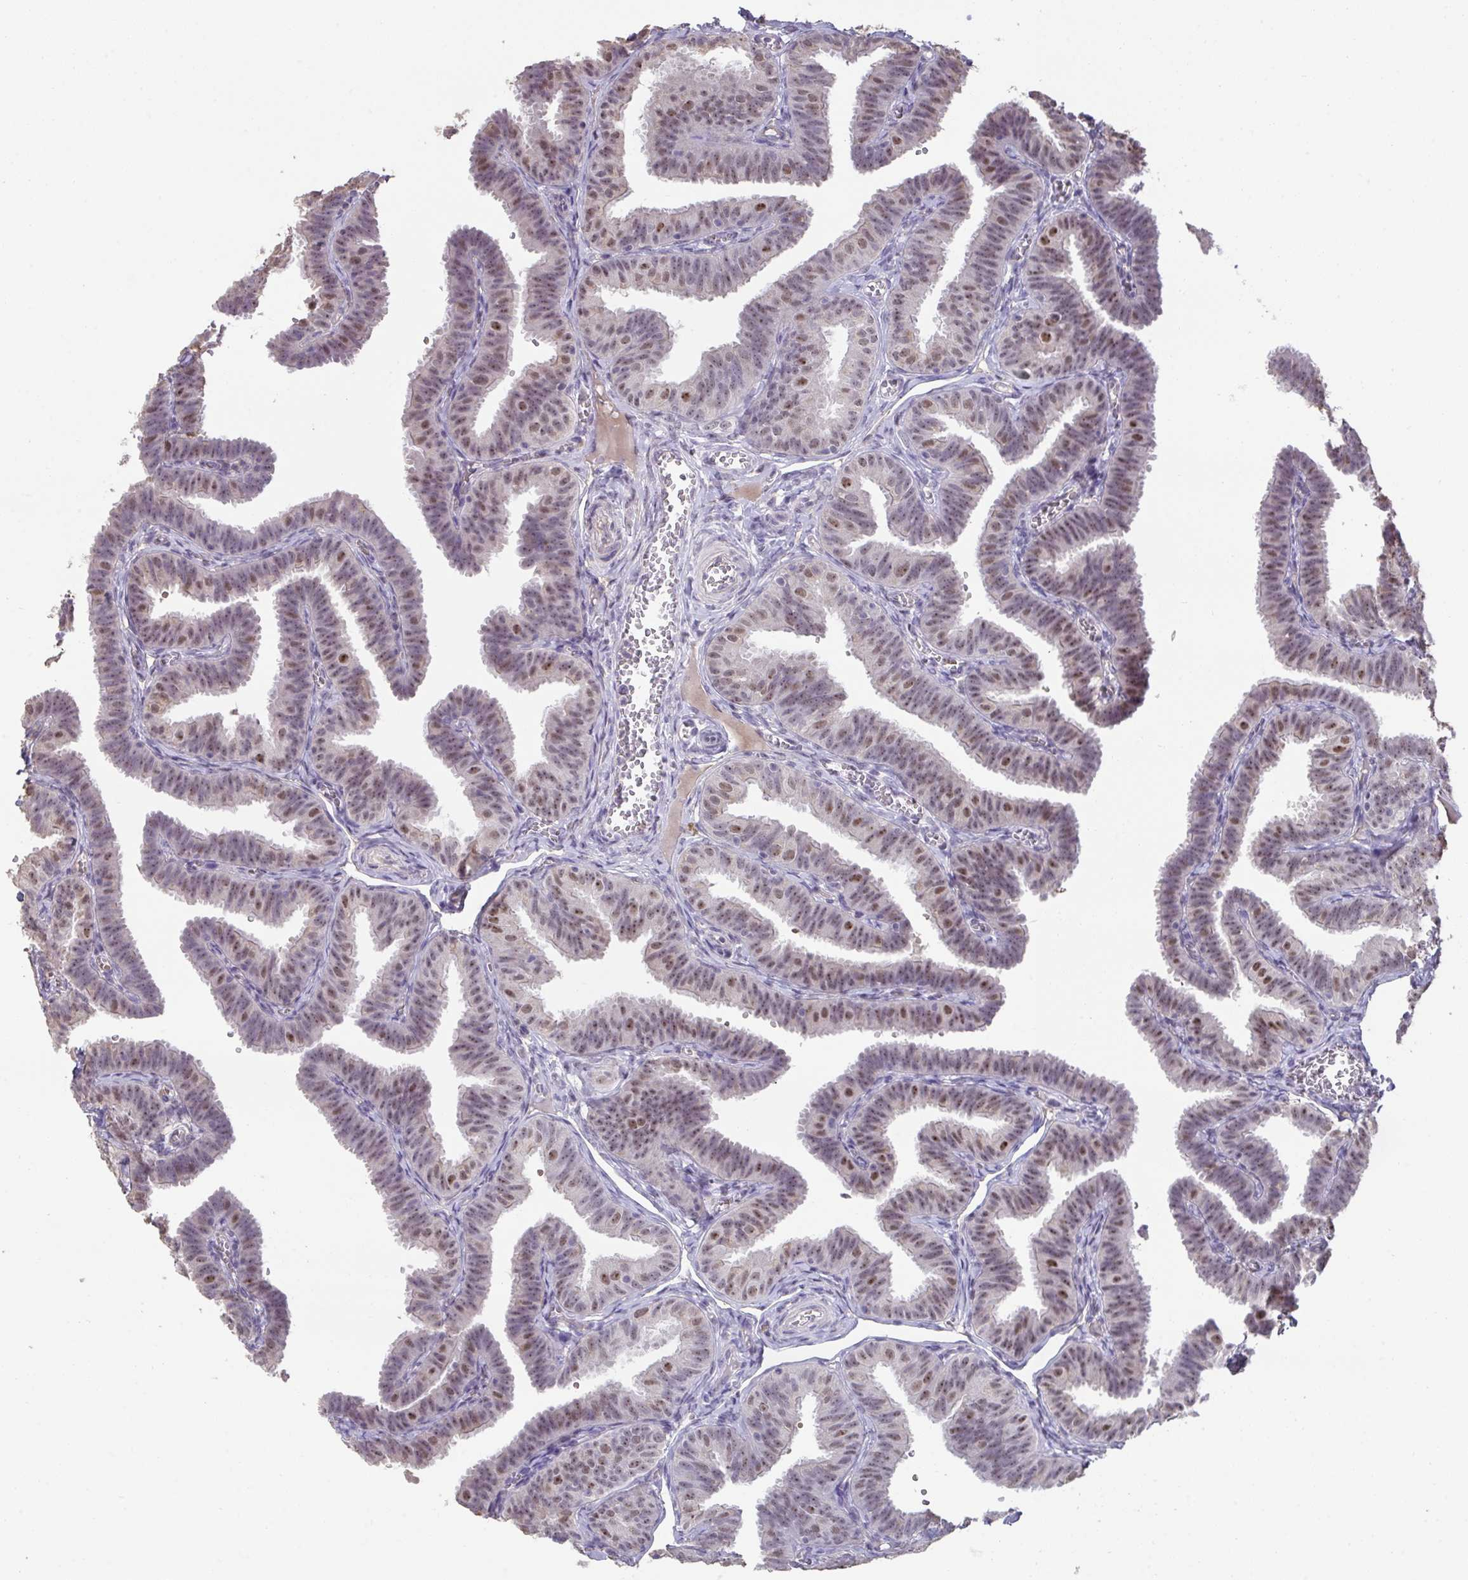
{"staining": {"intensity": "weak", "quantity": ">75%", "location": "nuclear"}, "tissue": "fallopian tube", "cell_type": "Glandular cells", "image_type": "normal", "snomed": [{"axis": "morphology", "description": "Normal tissue, NOS"}, {"axis": "topography", "description": "Fallopian tube"}], "caption": "Fallopian tube was stained to show a protein in brown. There is low levels of weak nuclear expression in approximately >75% of glandular cells. The staining was performed using DAB (3,3'-diaminobenzidine), with brown indicating positive protein expression. Nuclei are stained blue with hematoxylin.", "gene": "SENP3", "patient": {"sex": "female", "age": 25}}